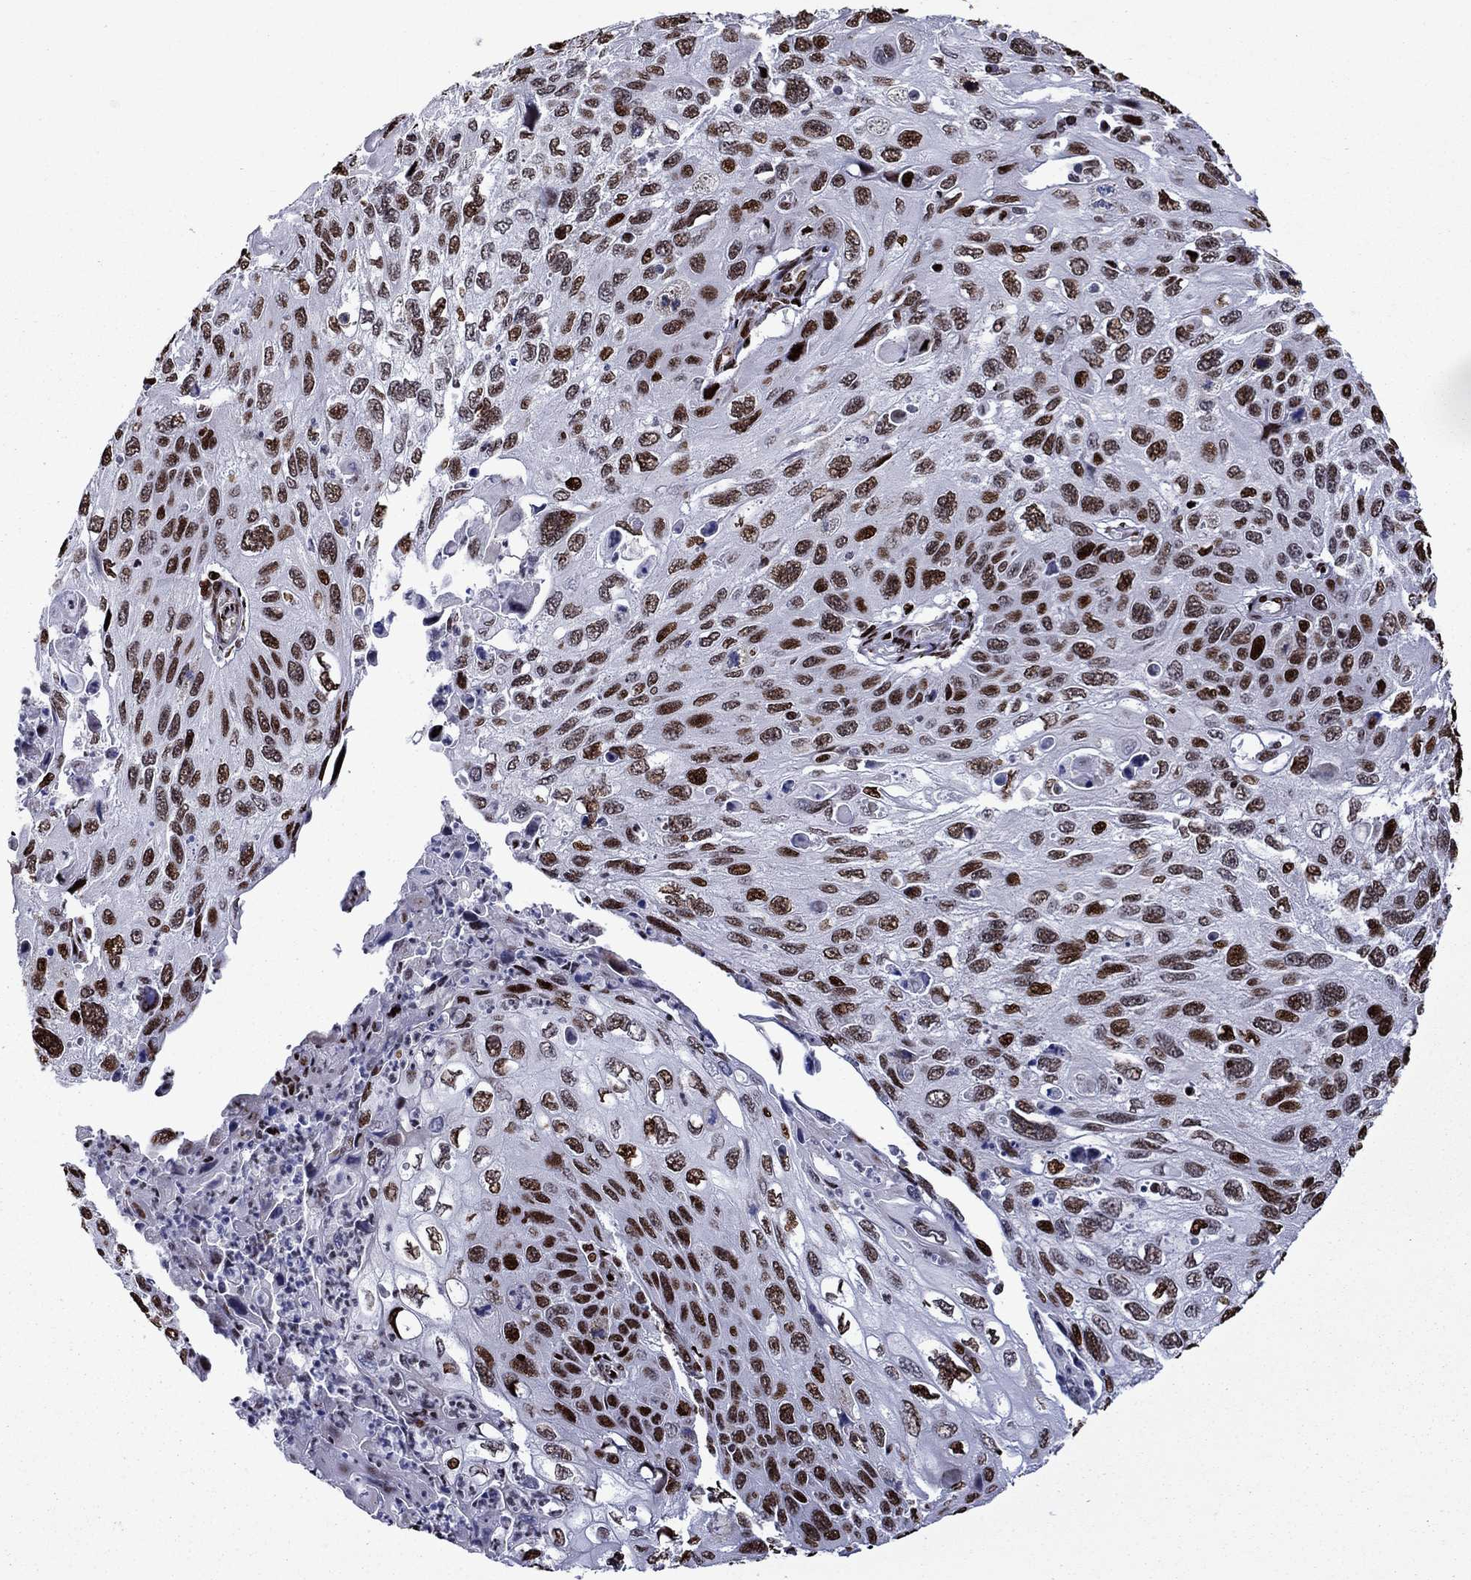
{"staining": {"intensity": "strong", "quantity": ">75%", "location": "nuclear"}, "tissue": "cervical cancer", "cell_type": "Tumor cells", "image_type": "cancer", "snomed": [{"axis": "morphology", "description": "Squamous cell carcinoma, NOS"}, {"axis": "topography", "description": "Cervix"}], "caption": "An immunohistochemistry histopathology image of neoplastic tissue is shown. Protein staining in brown labels strong nuclear positivity in cervical squamous cell carcinoma within tumor cells.", "gene": "LIMK1", "patient": {"sex": "female", "age": 70}}